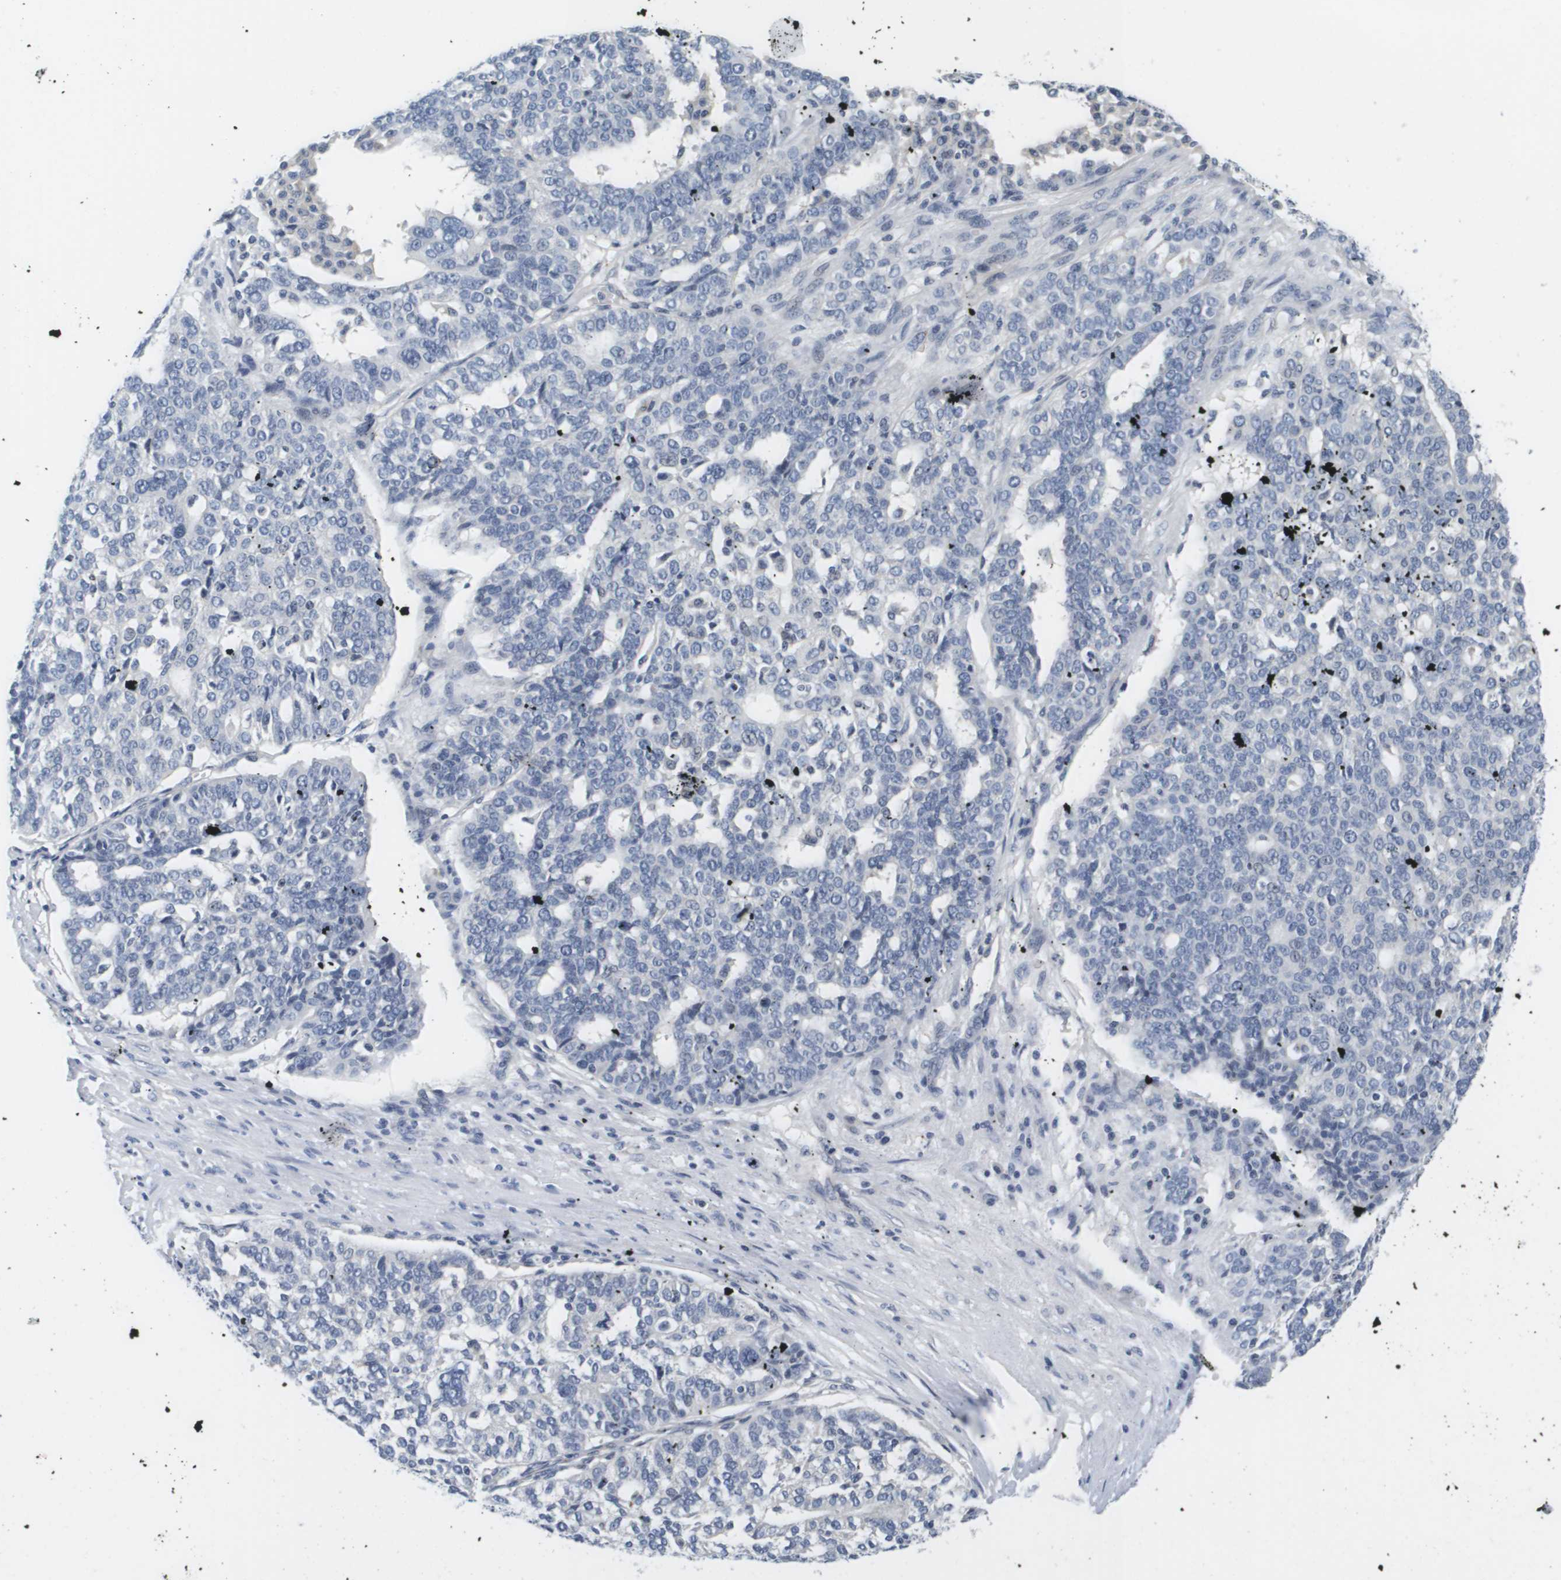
{"staining": {"intensity": "negative", "quantity": "none", "location": "none"}, "tissue": "ovarian cancer", "cell_type": "Tumor cells", "image_type": "cancer", "snomed": [{"axis": "morphology", "description": "Cystadenocarcinoma, serous, NOS"}, {"axis": "topography", "description": "Ovary"}], "caption": "DAB (3,3'-diaminobenzidine) immunohistochemical staining of human serous cystadenocarcinoma (ovarian) exhibits no significant expression in tumor cells.", "gene": "KCNJ5", "patient": {"sex": "female", "age": 59}}